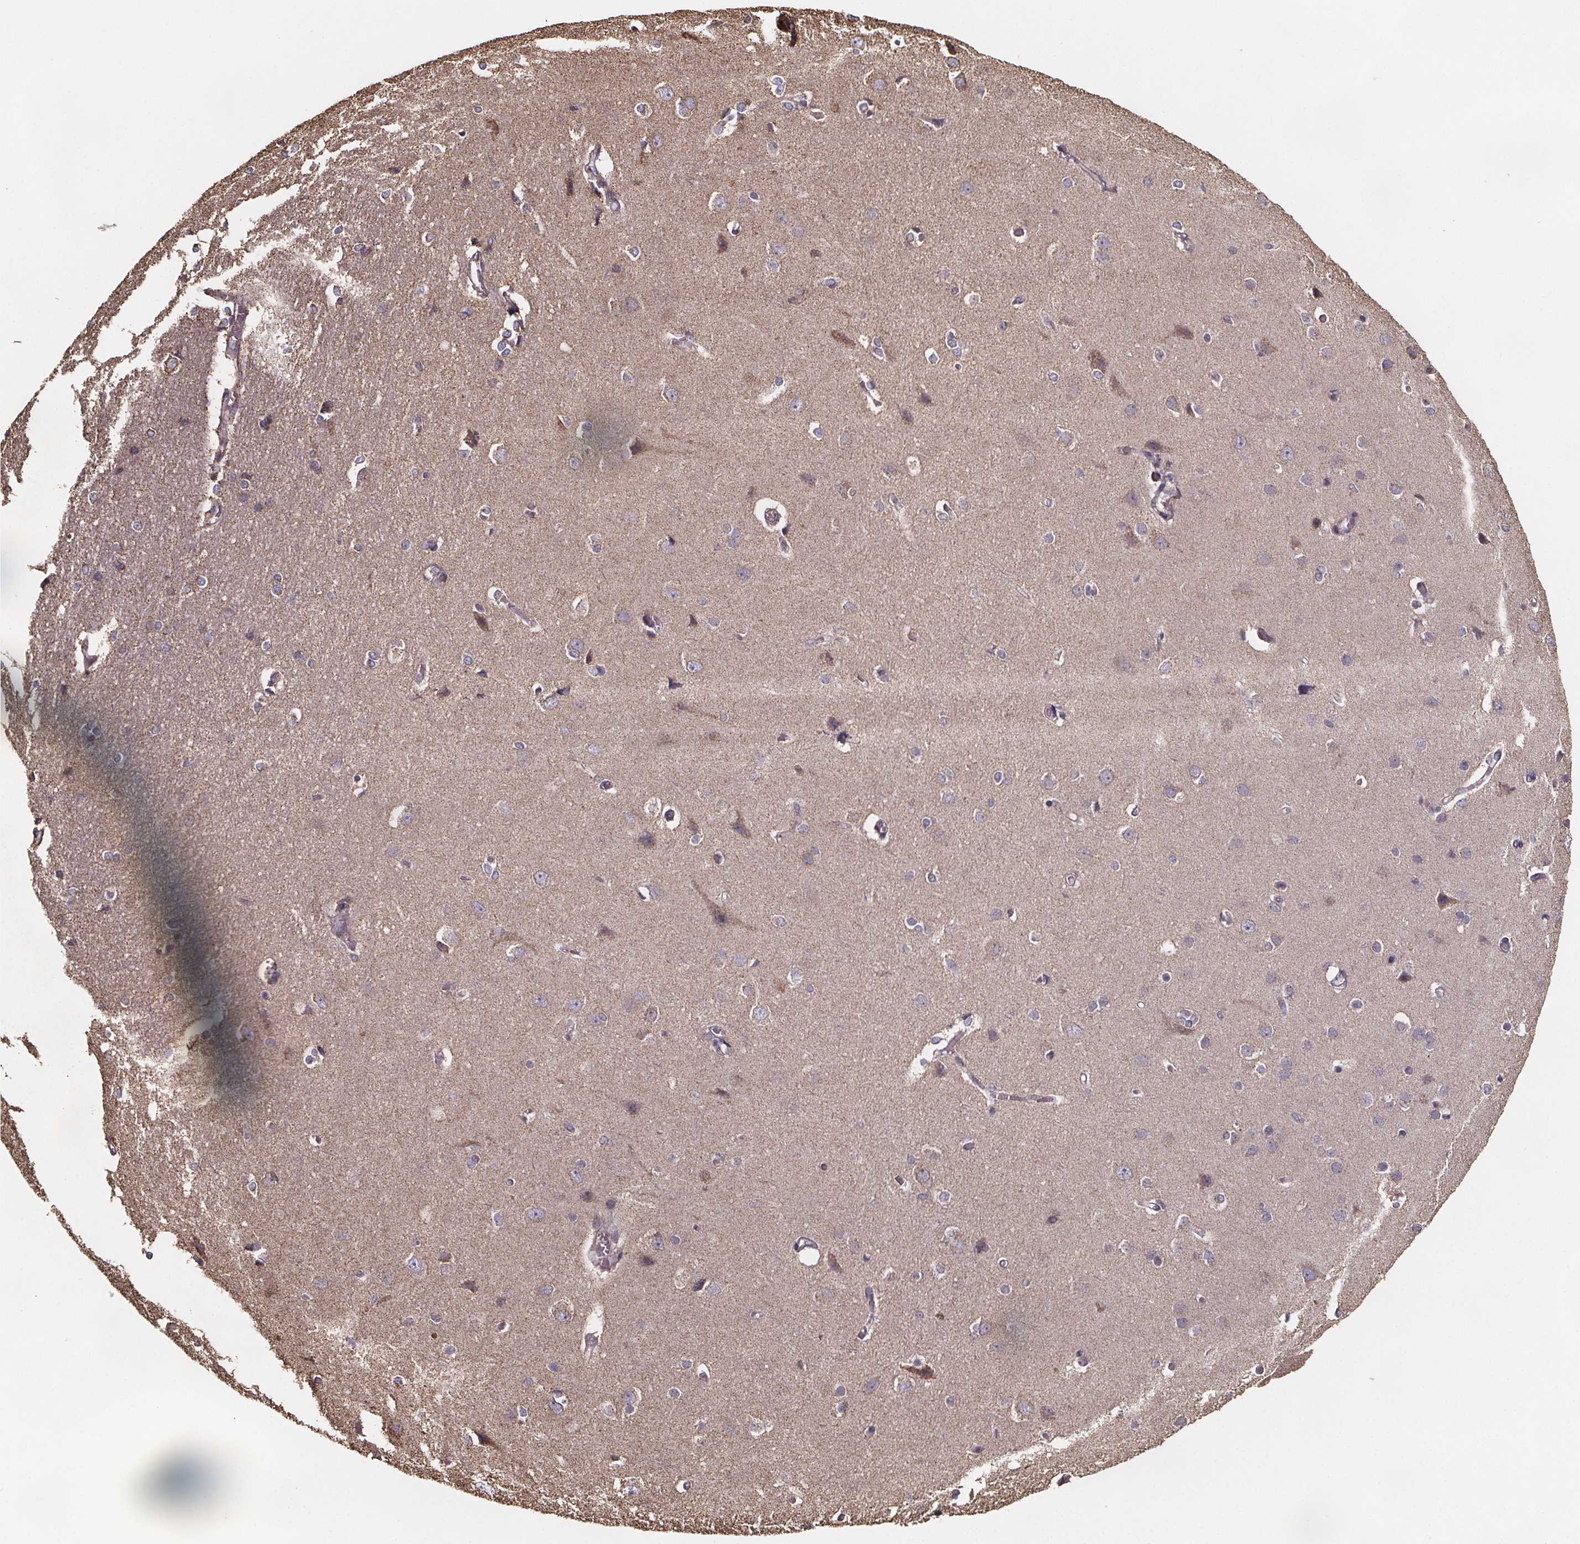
{"staining": {"intensity": "negative", "quantity": "none", "location": "none"}, "tissue": "cerebral cortex", "cell_type": "Endothelial cells", "image_type": "normal", "snomed": [{"axis": "morphology", "description": "Normal tissue, NOS"}, {"axis": "topography", "description": "Cerebral cortex"}], "caption": "Human cerebral cortex stained for a protein using immunohistochemistry demonstrates no positivity in endothelial cells.", "gene": "SLC35D2", "patient": {"sex": "male", "age": 37}}